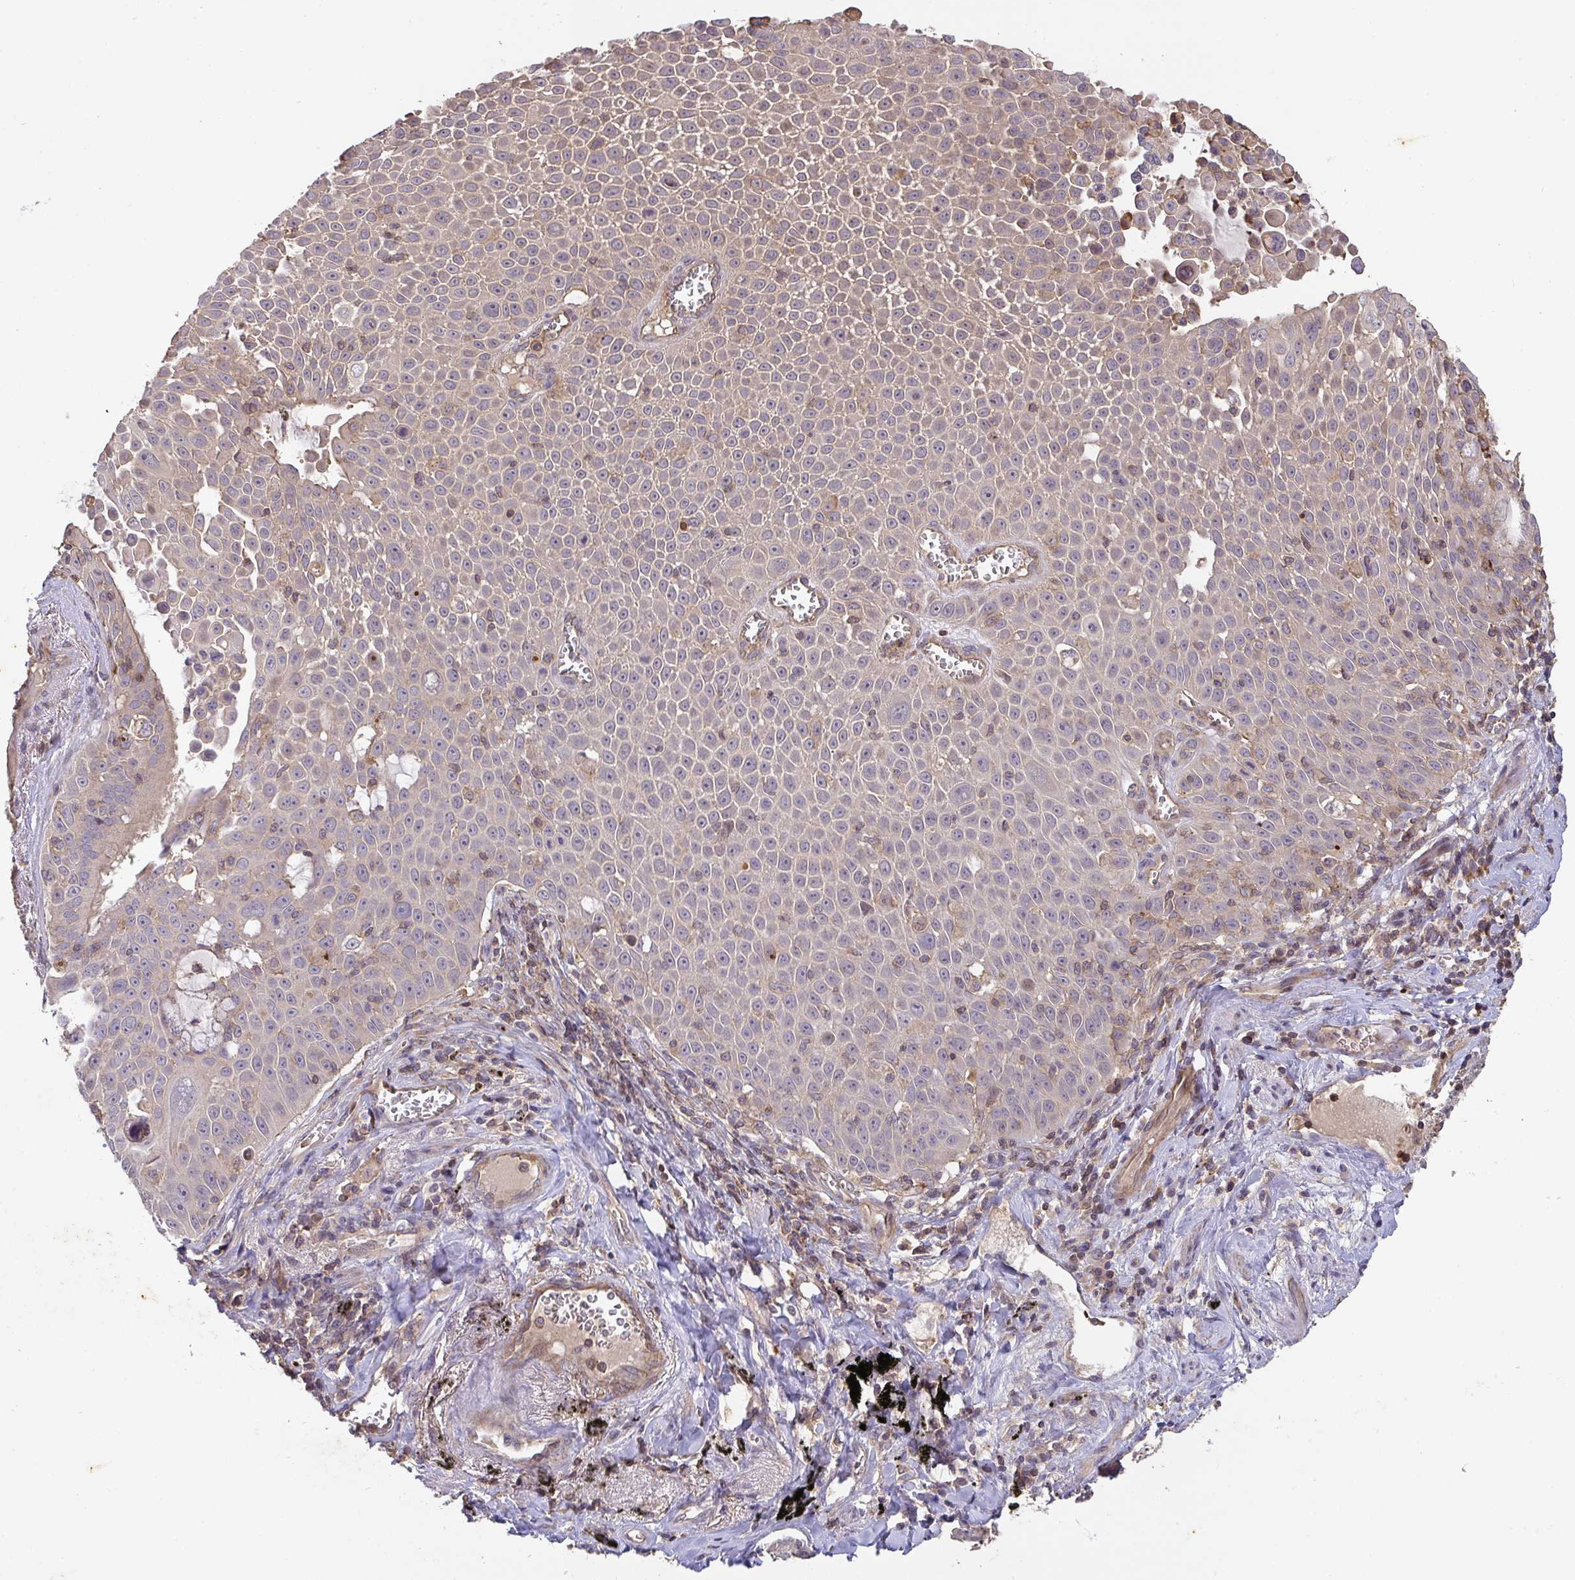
{"staining": {"intensity": "negative", "quantity": "none", "location": "none"}, "tissue": "lung cancer", "cell_type": "Tumor cells", "image_type": "cancer", "snomed": [{"axis": "morphology", "description": "Squamous cell carcinoma, NOS"}, {"axis": "morphology", "description": "Squamous cell carcinoma, metastatic, NOS"}, {"axis": "topography", "description": "Lymph node"}, {"axis": "topography", "description": "Lung"}], "caption": "DAB (3,3'-diaminobenzidine) immunohistochemical staining of human lung squamous cell carcinoma reveals no significant staining in tumor cells.", "gene": "TNMD", "patient": {"sex": "female", "age": 62}}